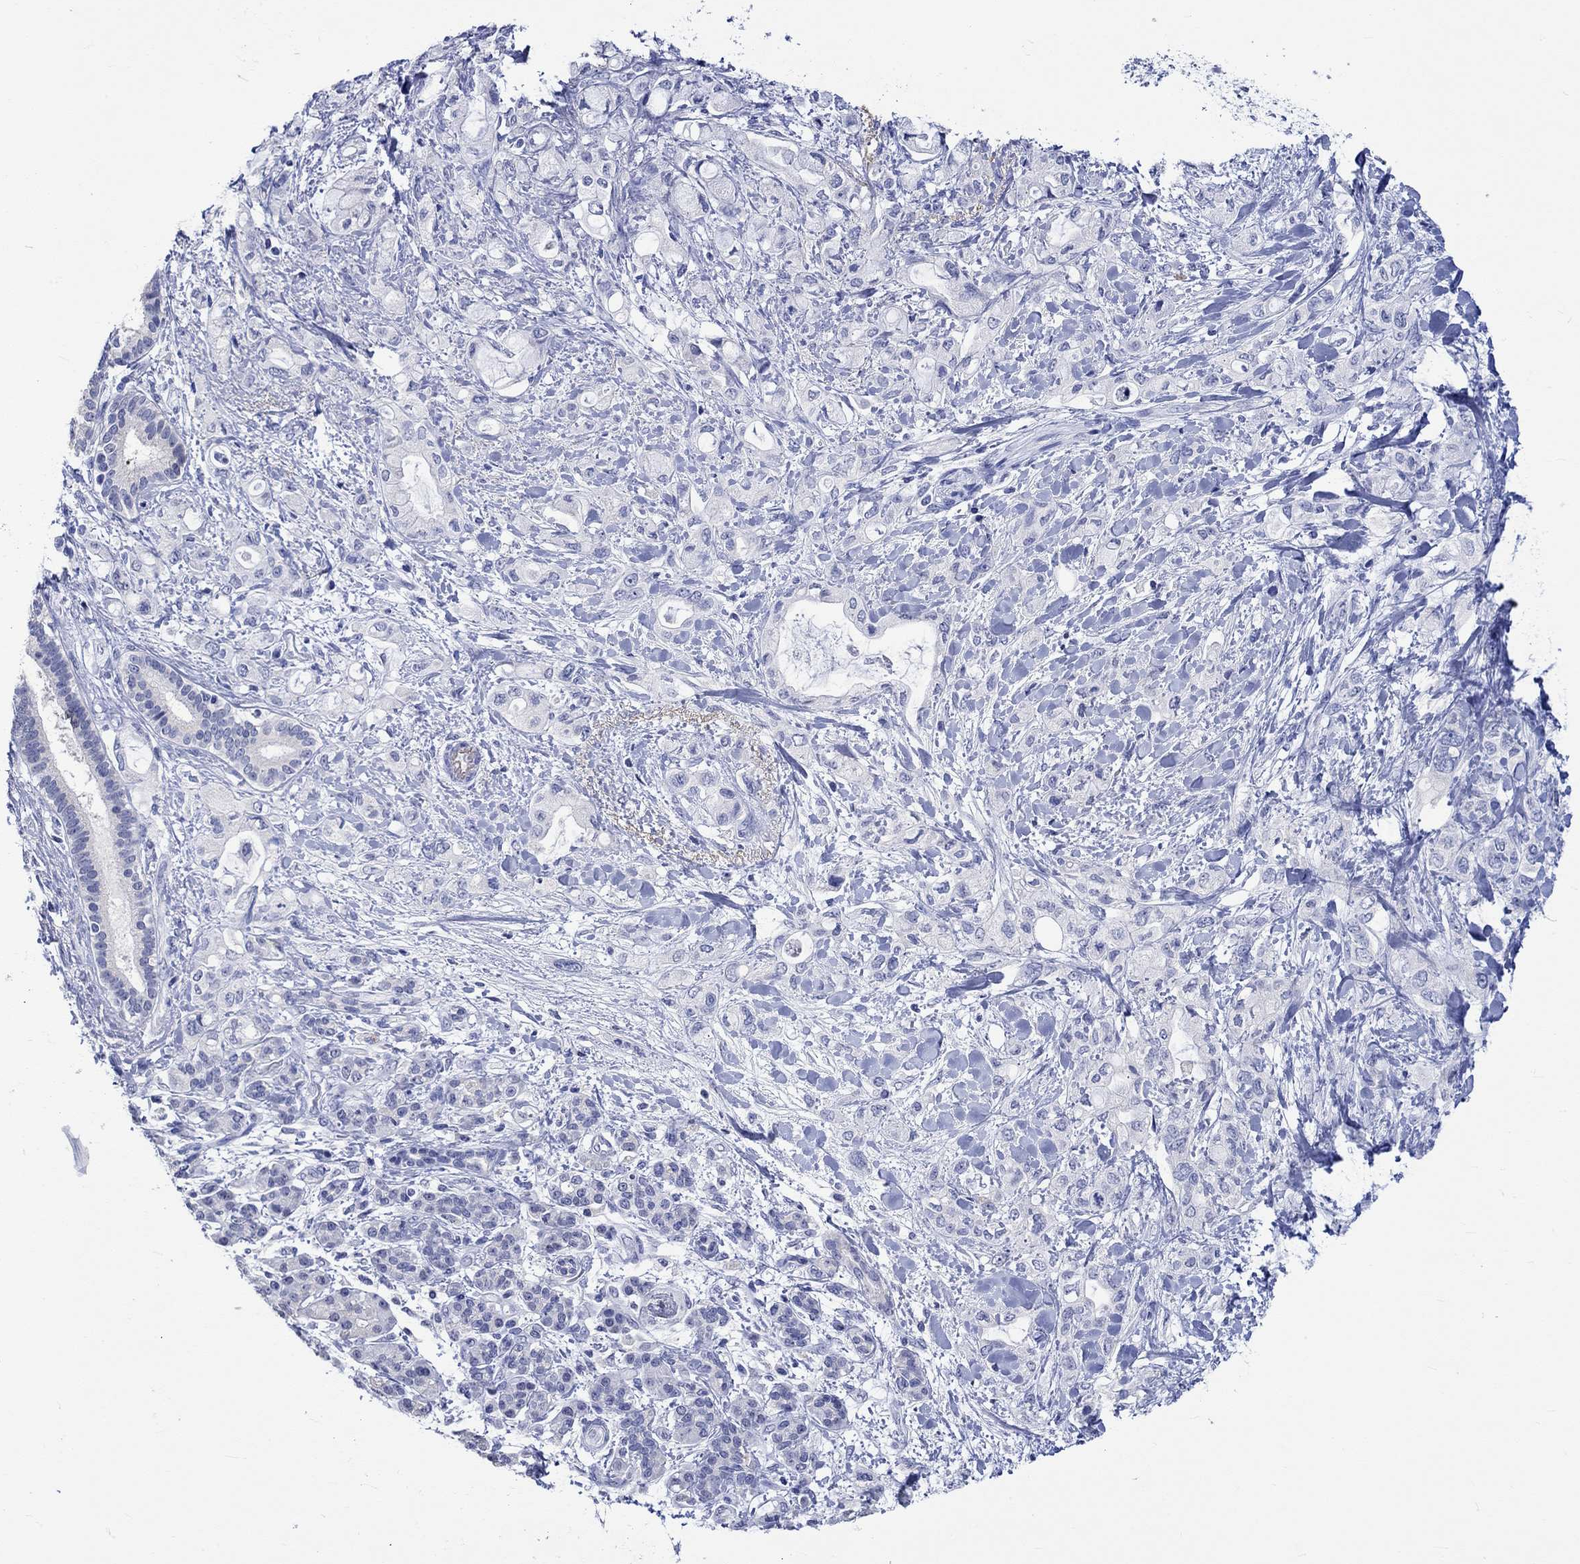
{"staining": {"intensity": "negative", "quantity": "none", "location": "none"}, "tissue": "pancreatic cancer", "cell_type": "Tumor cells", "image_type": "cancer", "snomed": [{"axis": "morphology", "description": "Adenocarcinoma, NOS"}, {"axis": "topography", "description": "Pancreas"}], "caption": "This is an immunohistochemistry histopathology image of pancreatic cancer. There is no staining in tumor cells.", "gene": "KLHL35", "patient": {"sex": "female", "age": 56}}